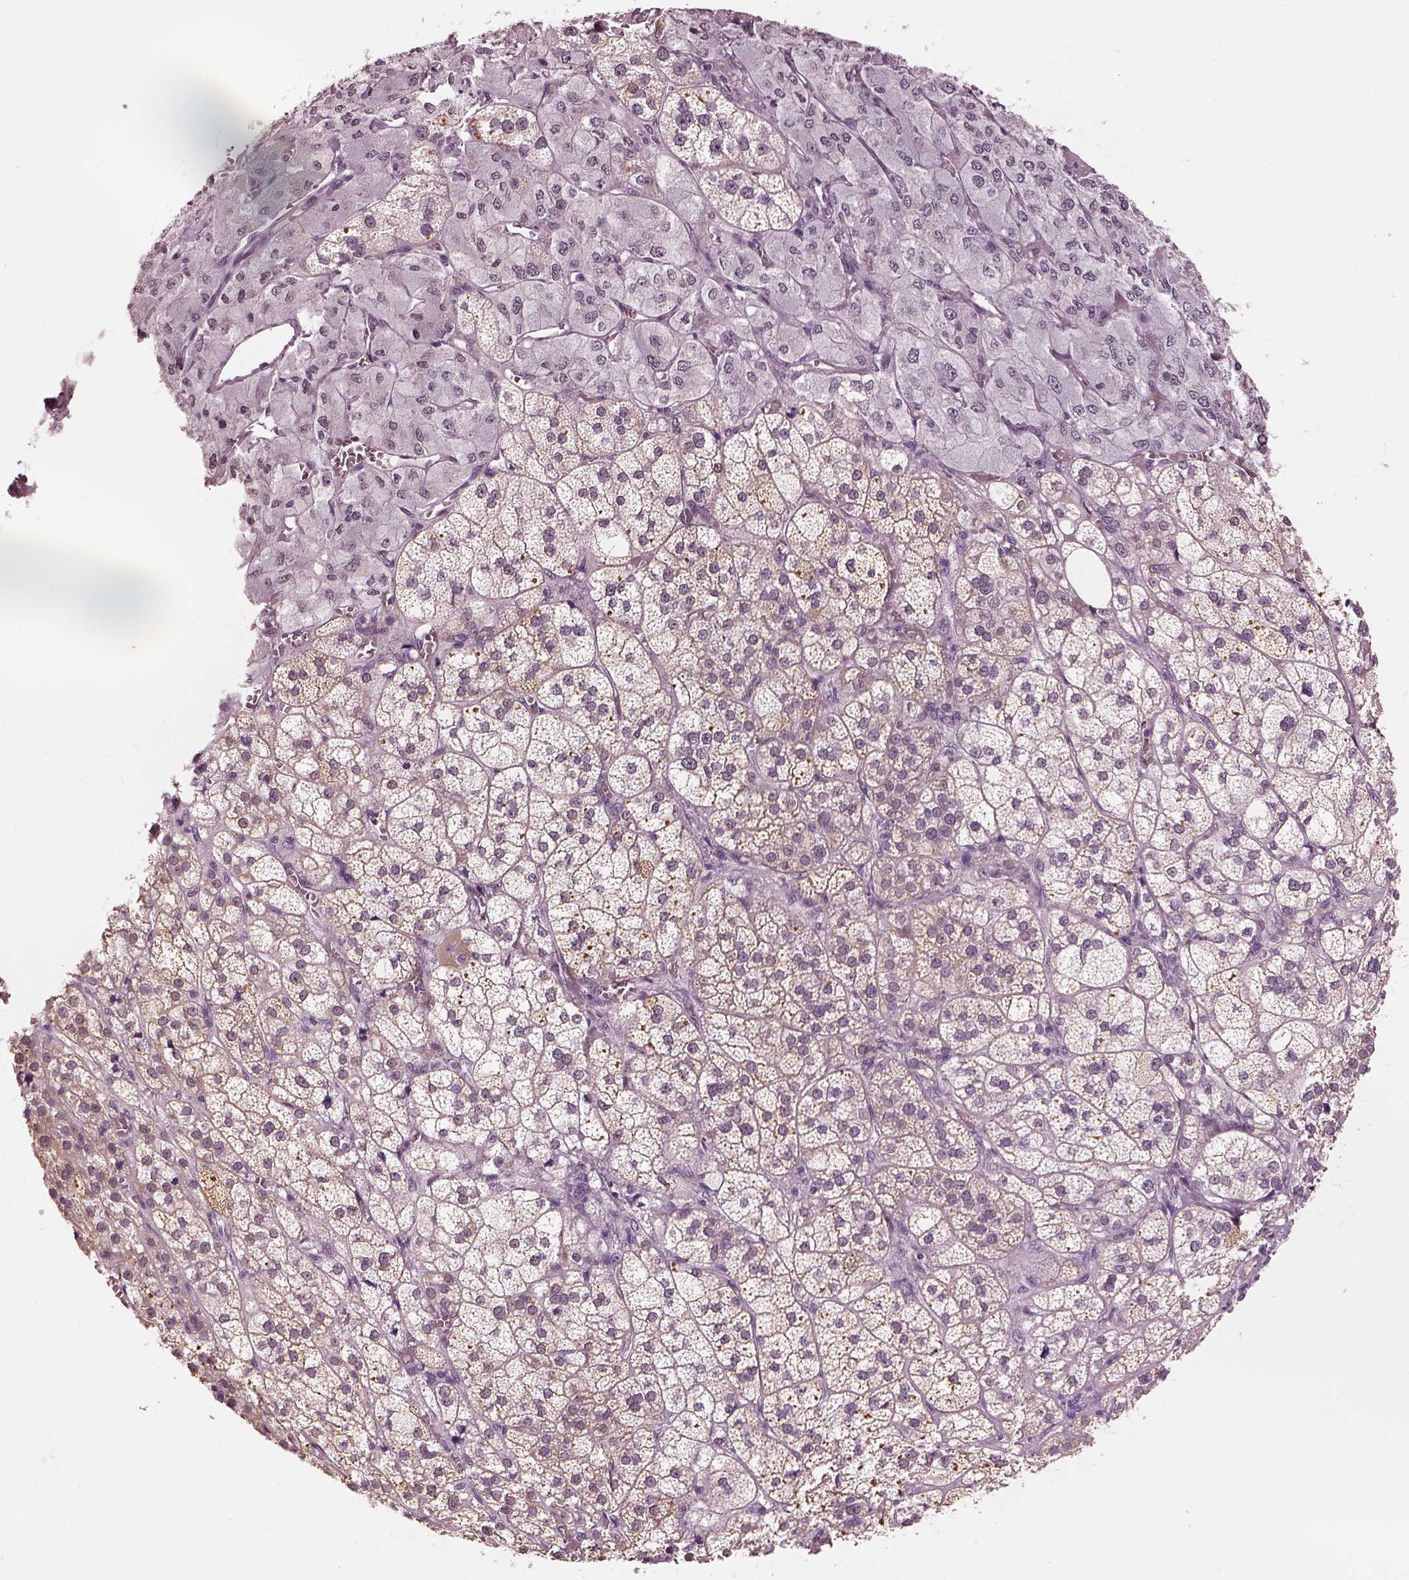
{"staining": {"intensity": "moderate", "quantity": "25%-75%", "location": "cytoplasmic/membranous"}, "tissue": "adrenal gland", "cell_type": "Glandular cells", "image_type": "normal", "snomed": [{"axis": "morphology", "description": "Normal tissue, NOS"}, {"axis": "topography", "description": "Adrenal gland"}], "caption": "Adrenal gland stained for a protein reveals moderate cytoplasmic/membranous positivity in glandular cells. (IHC, brightfield microscopy, high magnification).", "gene": "ELSPBP1", "patient": {"sex": "female", "age": 60}}